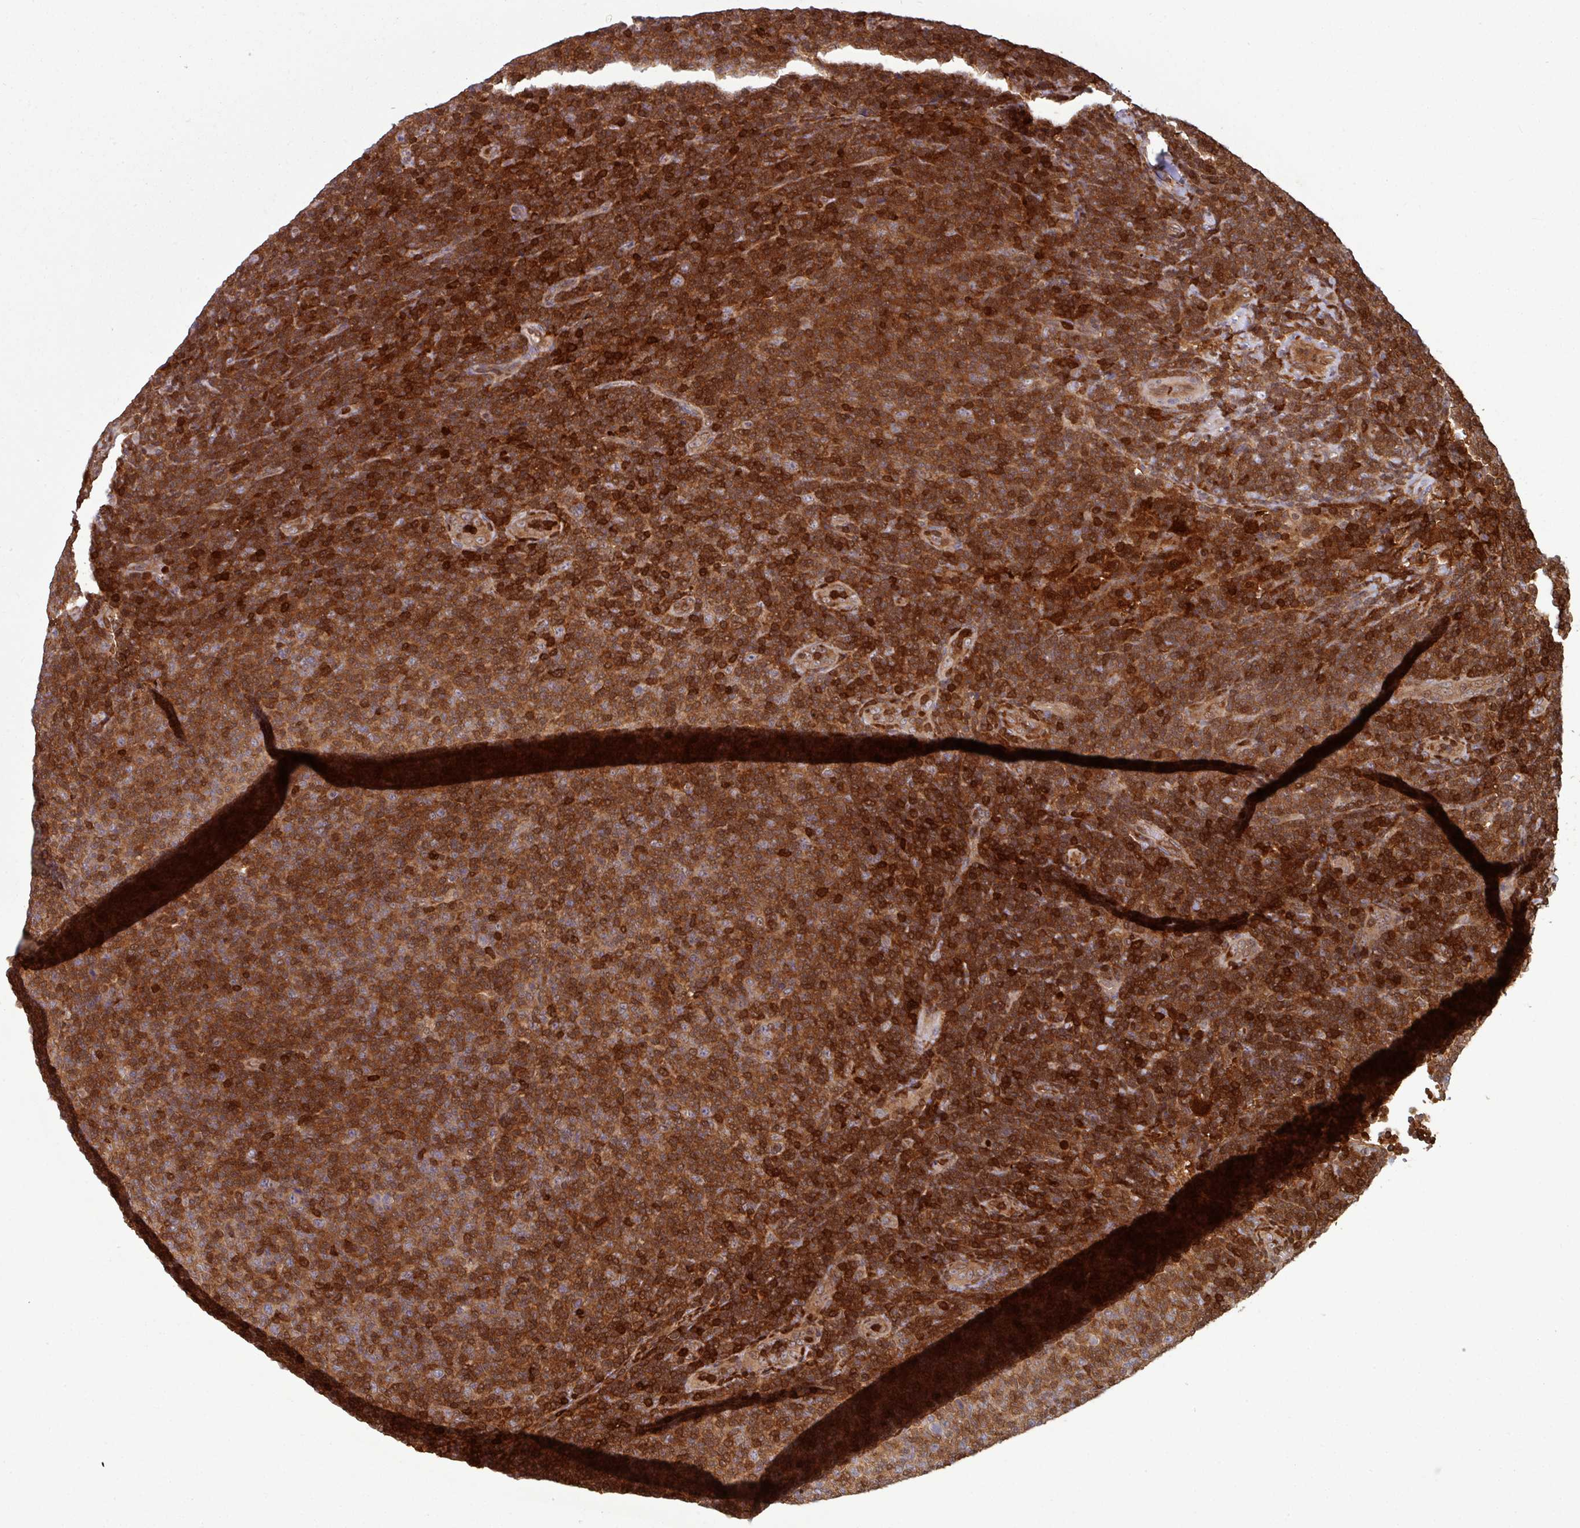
{"staining": {"intensity": "strong", "quantity": ">75%", "location": "cytoplasmic/membranous,nuclear"}, "tissue": "lymphoma", "cell_type": "Tumor cells", "image_type": "cancer", "snomed": [{"axis": "morphology", "description": "Malignant lymphoma, non-Hodgkin's type, Low grade"}, {"axis": "topography", "description": "Lymph node"}], "caption": "Strong cytoplasmic/membranous and nuclear positivity is present in approximately >75% of tumor cells in lymphoma.", "gene": "SEC61G", "patient": {"sex": "male", "age": 66}}